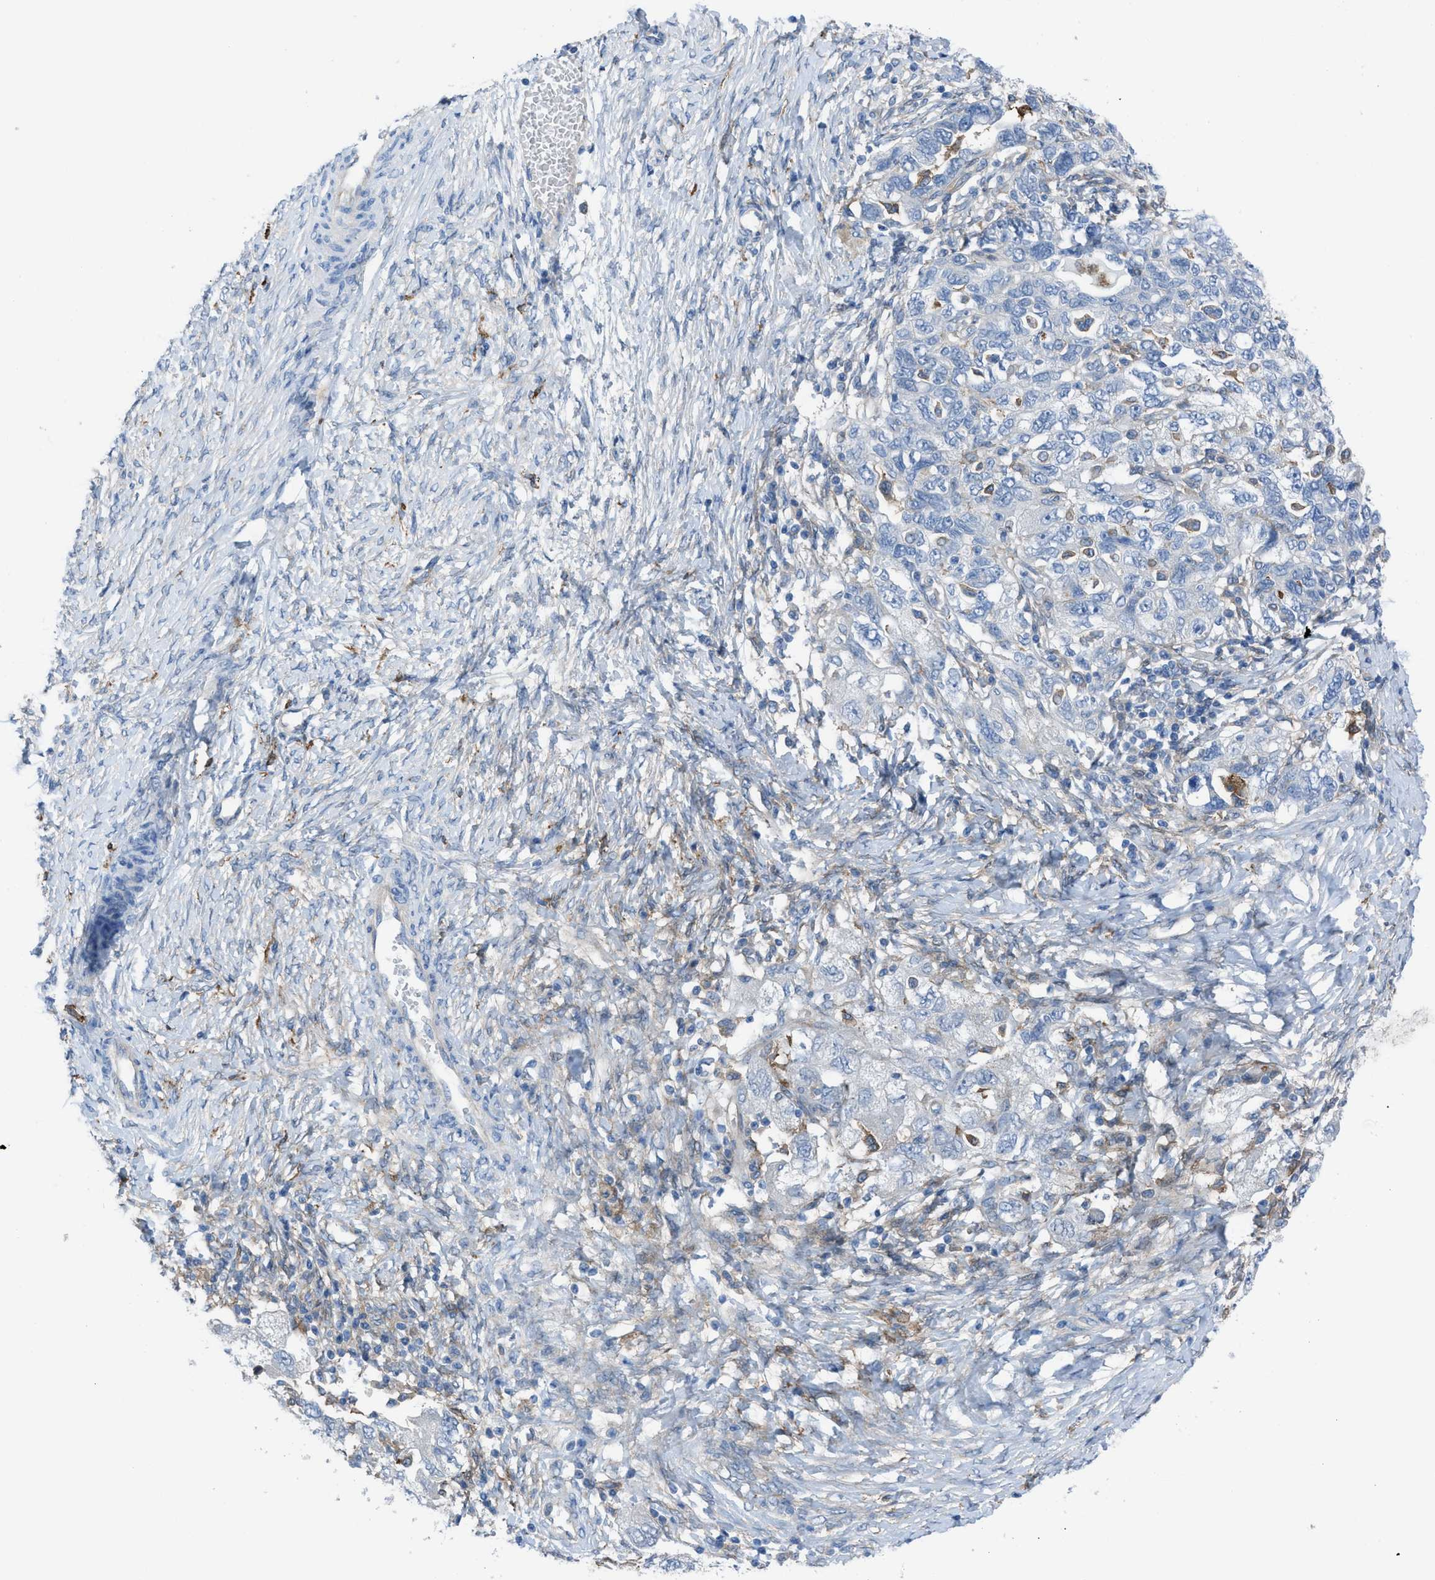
{"staining": {"intensity": "negative", "quantity": "none", "location": "none"}, "tissue": "ovarian cancer", "cell_type": "Tumor cells", "image_type": "cancer", "snomed": [{"axis": "morphology", "description": "Carcinoma, NOS"}, {"axis": "morphology", "description": "Cystadenocarcinoma, serous, NOS"}, {"axis": "topography", "description": "Ovary"}], "caption": "Tumor cells are negative for protein expression in human ovarian serous cystadenocarcinoma.", "gene": "EGFR", "patient": {"sex": "female", "age": 69}}